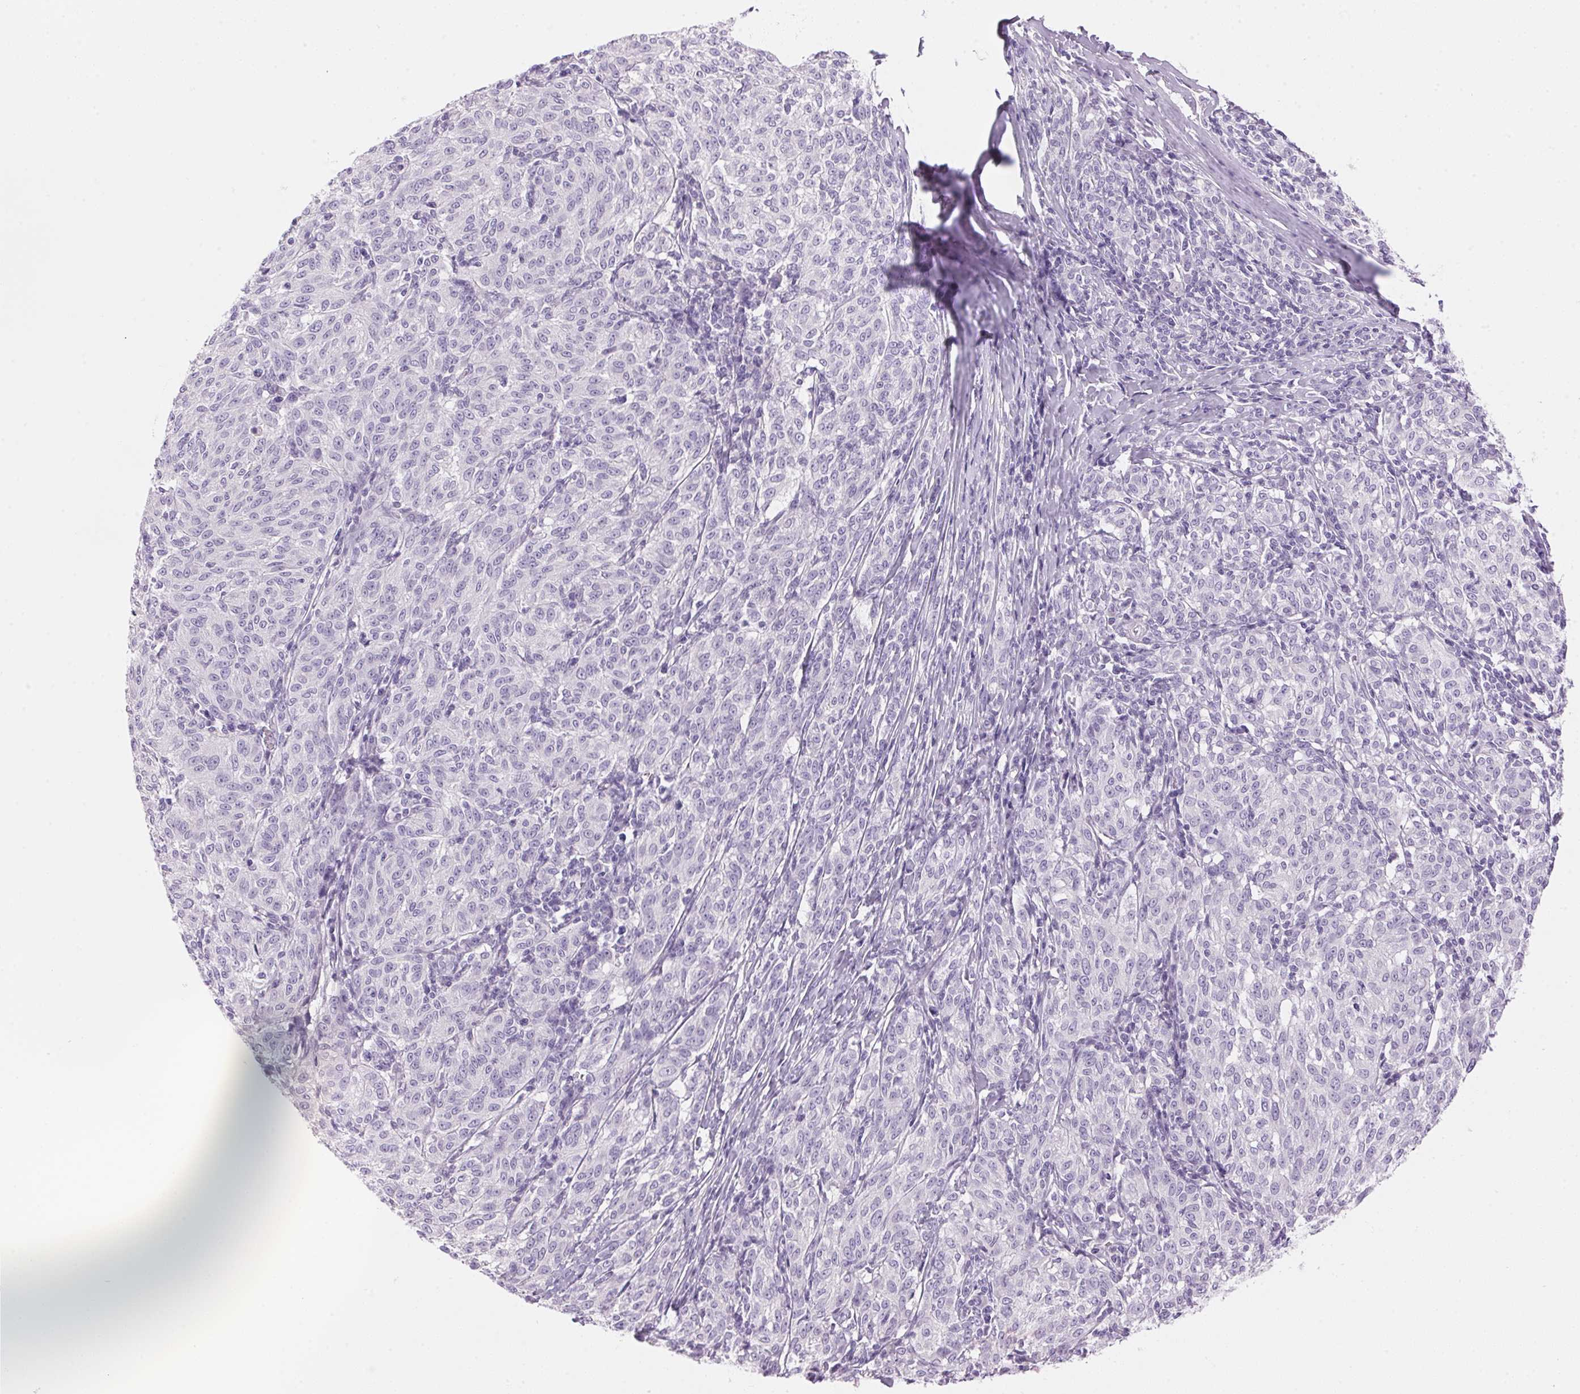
{"staining": {"intensity": "negative", "quantity": "none", "location": "none"}, "tissue": "melanoma", "cell_type": "Tumor cells", "image_type": "cancer", "snomed": [{"axis": "morphology", "description": "Malignant melanoma, NOS"}, {"axis": "topography", "description": "Skin"}], "caption": "Immunohistochemical staining of human melanoma demonstrates no significant staining in tumor cells.", "gene": "HSD17B2", "patient": {"sex": "female", "age": 72}}